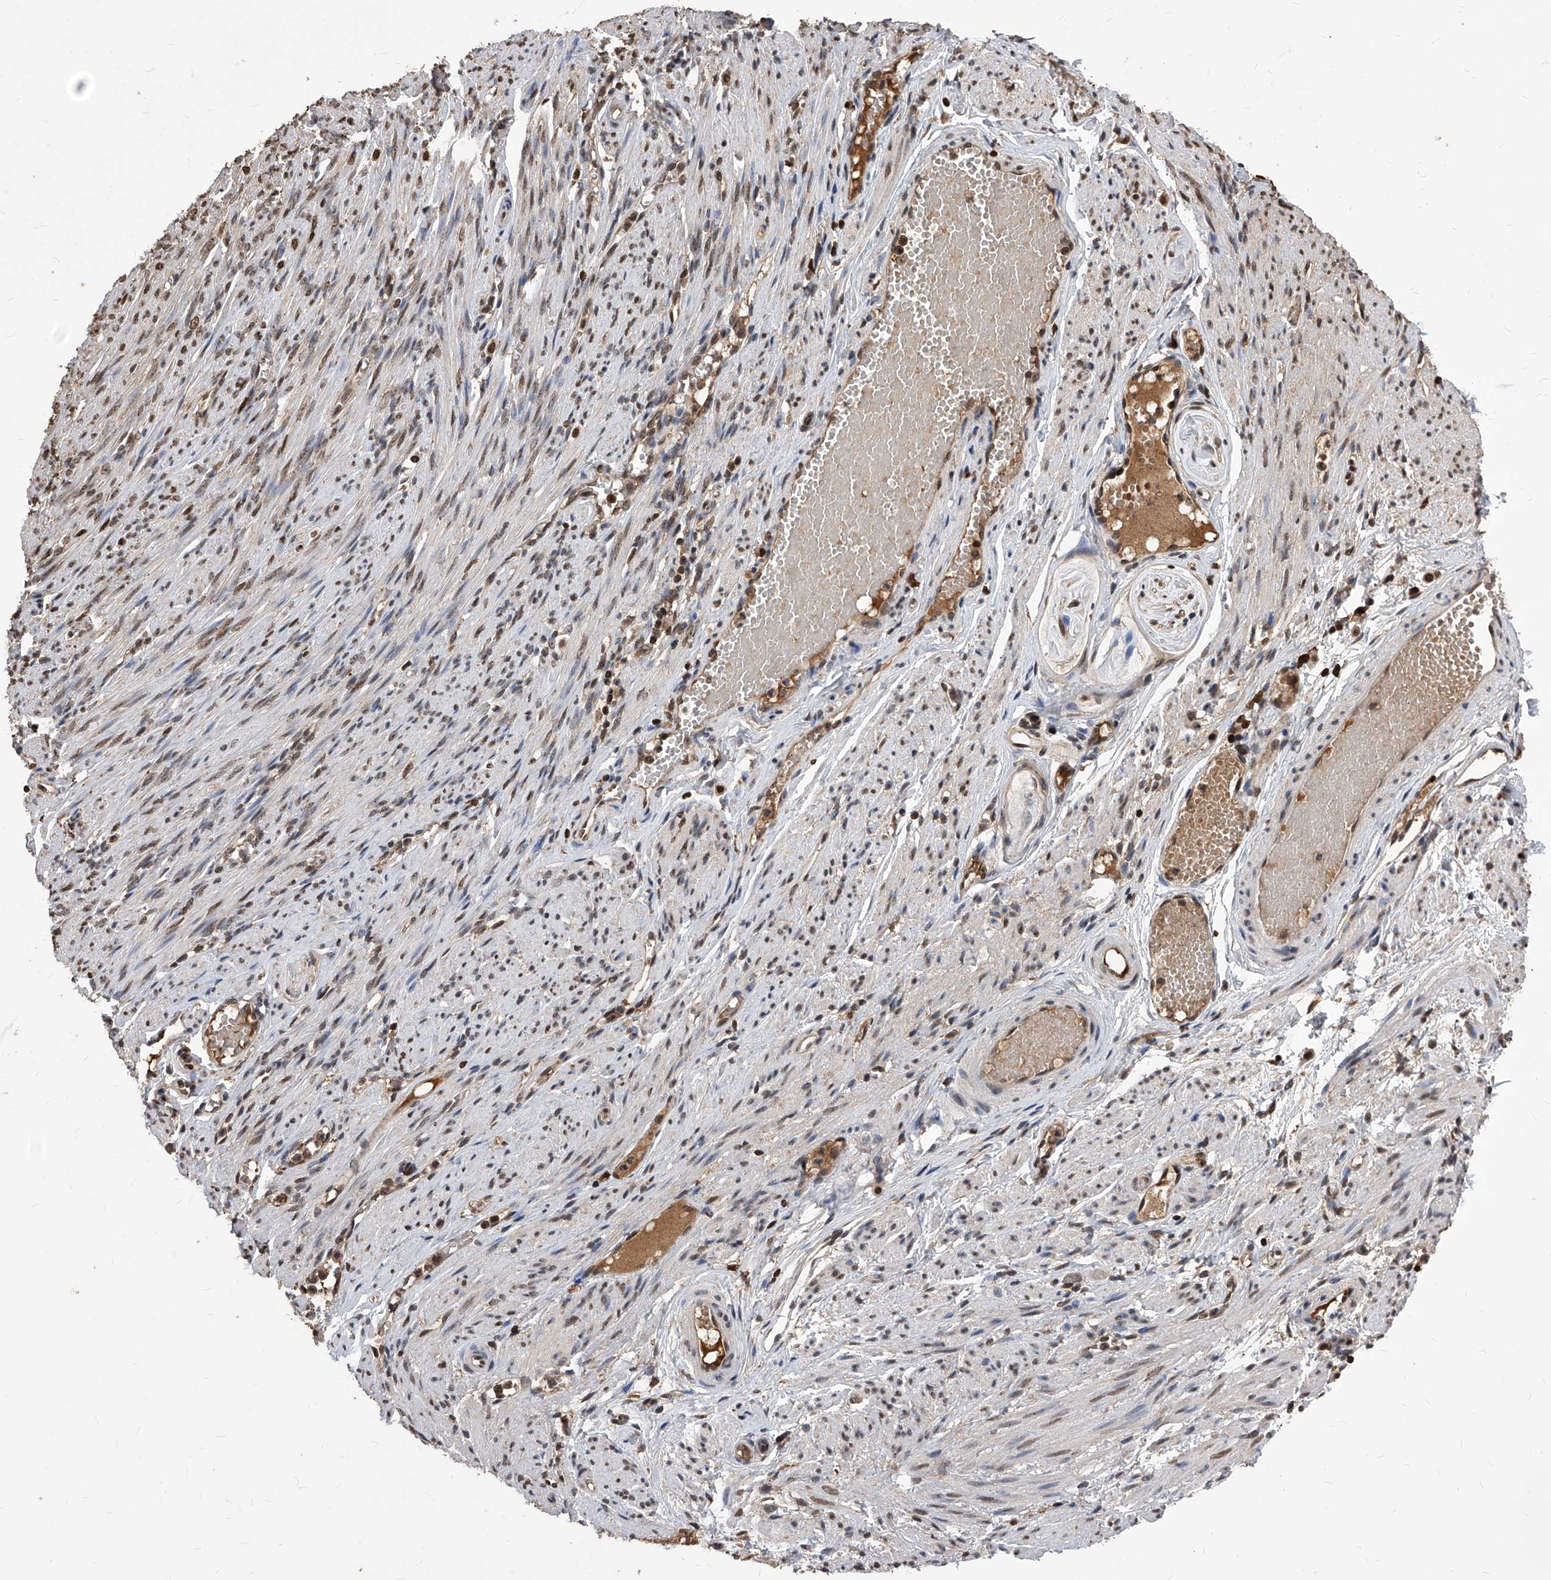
{"staining": {"intensity": "negative", "quantity": "none", "location": "none"}, "tissue": "adipose tissue", "cell_type": "Adipocytes", "image_type": "normal", "snomed": [{"axis": "morphology", "description": "Normal tissue, NOS"}, {"axis": "topography", "description": "Smooth muscle"}, {"axis": "topography", "description": "Peripheral nerve tissue"}], "caption": "A photomicrograph of human adipose tissue is negative for staining in adipocytes. Brightfield microscopy of IHC stained with DAB (3,3'-diaminobenzidine) (brown) and hematoxylin (blue), captured at high magnification.", "gene": "ID1", "patient": {"sex": "female", "age": 39}}